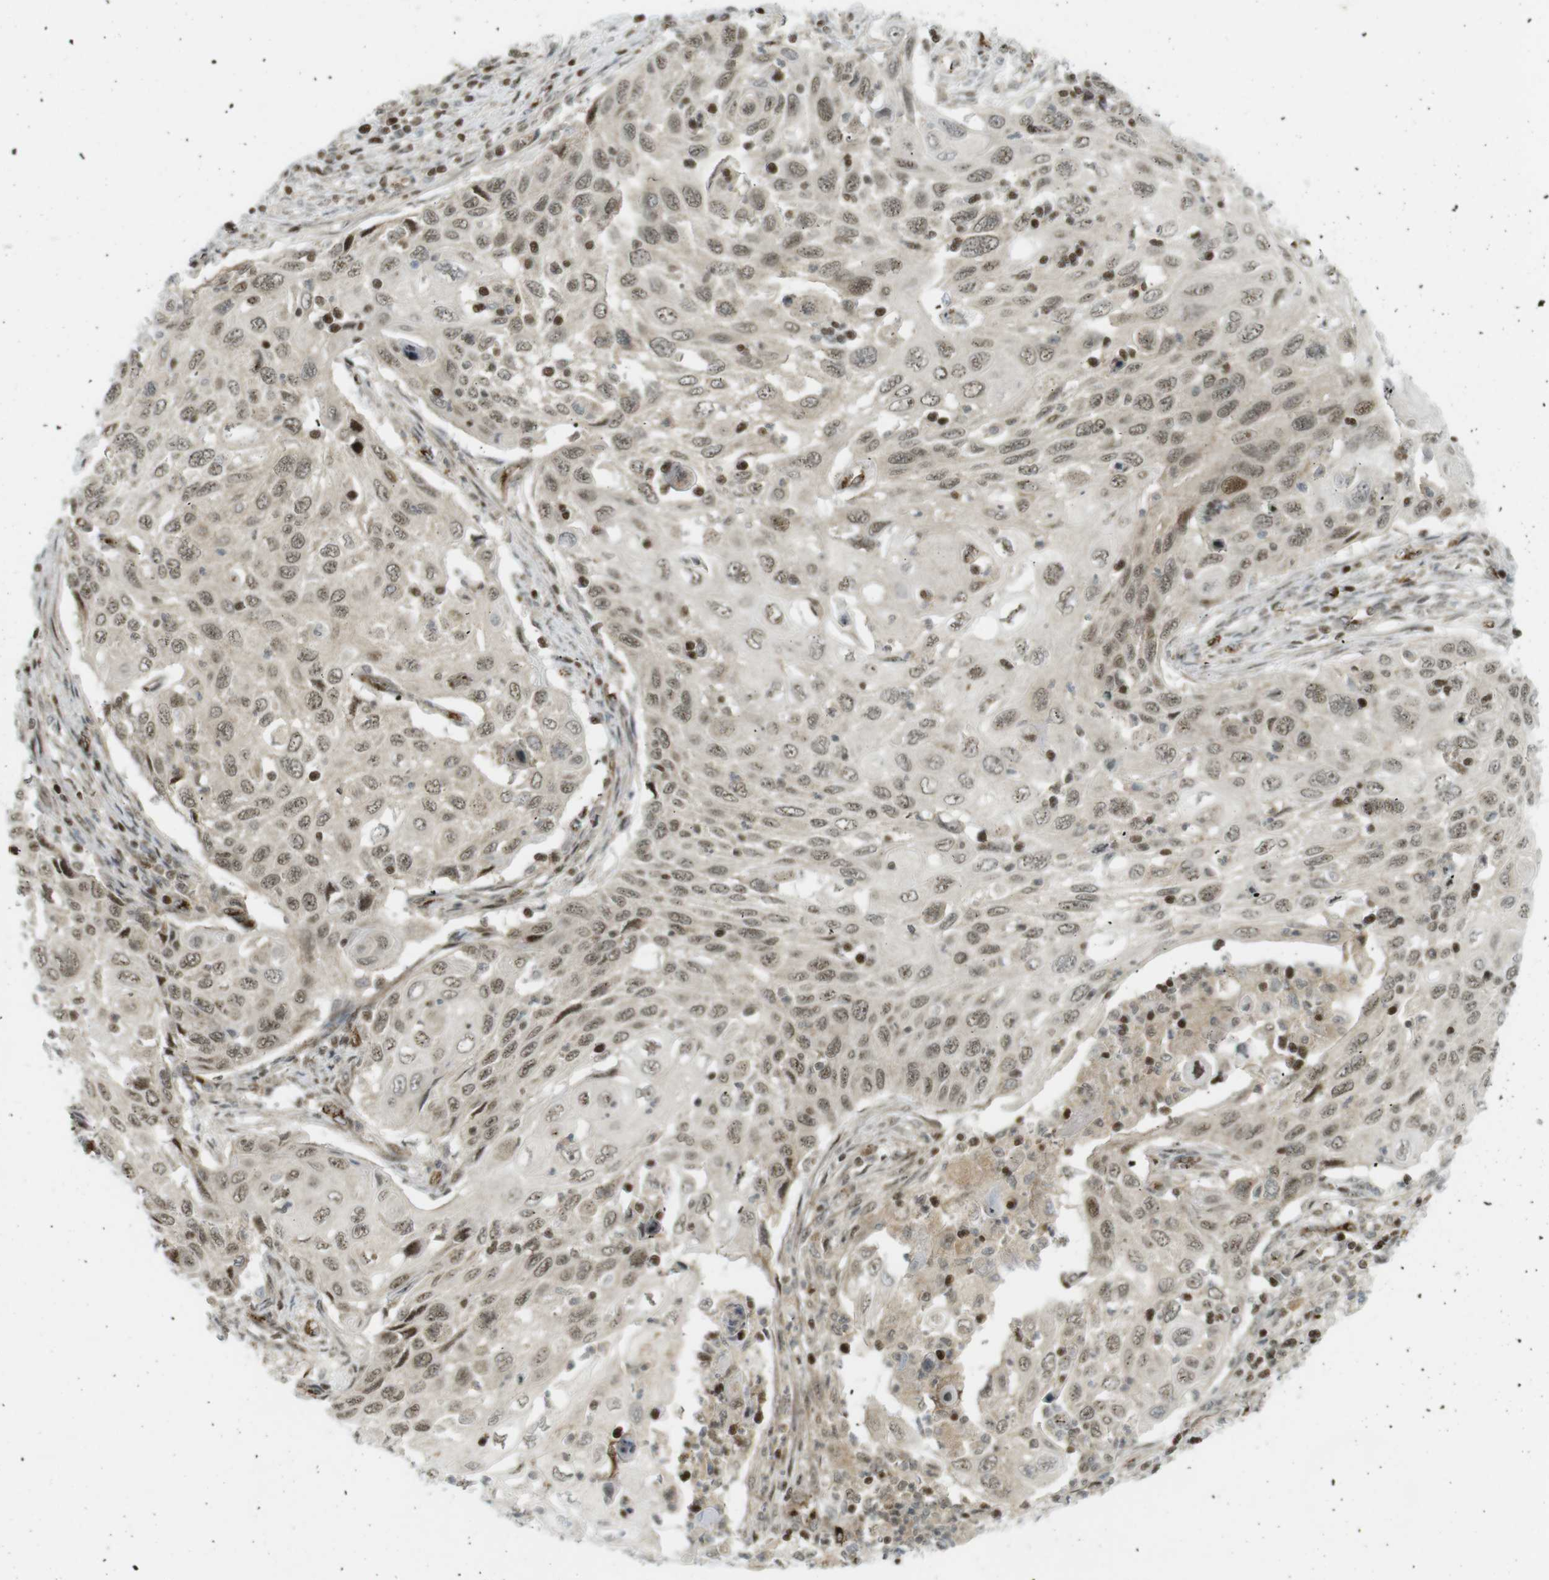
{"staining": {"intensity": "moderate", "quantity": ">75%", "location": "nuclear"}, "tissue": "cervical cancer", "cell_type": "Tumor cells", "image_type": "cancer", "snomed": [{"axis": "morphology", "description": "Squamous cell carcinoma, NOS"}, {"axis": "topography", "description": "Cervix"}], "caption": "A brown stain highlights moderate nuclear expression of a protein in human cervical cancer (squamous cell carcinoma) tumor cells.", "gene": "PPP1R13B", "patient": {"sex": "female", "age": 70}}